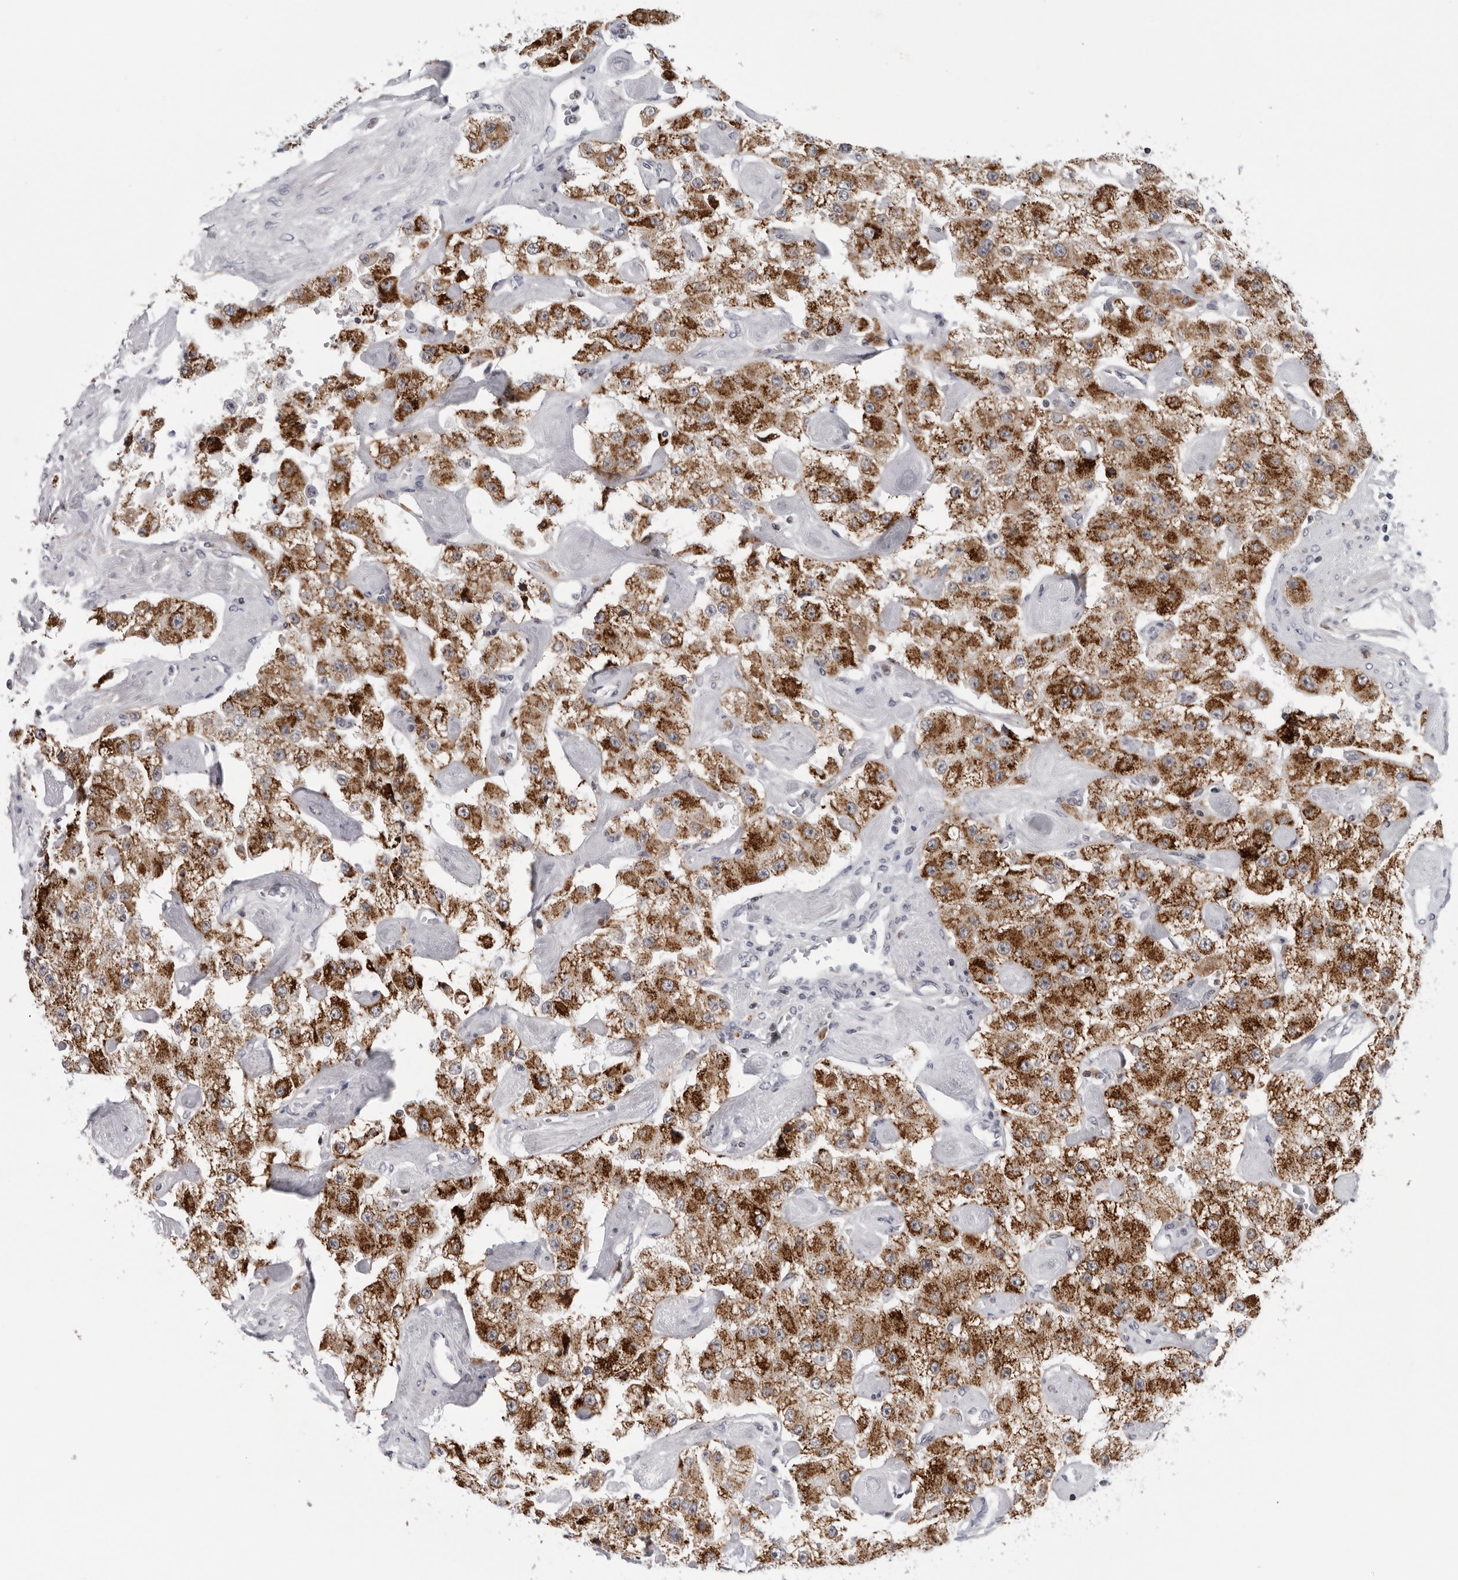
{"staining": {"intensity": "strong", "quantity": ">75%", "location": "cytoplasmic/membranous"}, "tissue": "carcinoid", "cell_type": "Tumor cells", "image_type": "cancer", "snomed": [{"axis": "morphology", "description": "Carcinoid, malignant, NOS"}, {"axis": "topography", "description": "Pancreas"}], "caption": "Malignant carcinoid stained with IHC shows strong cytoplasmic/membranous expression in about >75% of tumor cells.", "gene": "CPT2", "patient": {"sex": "male", "age": 41}}